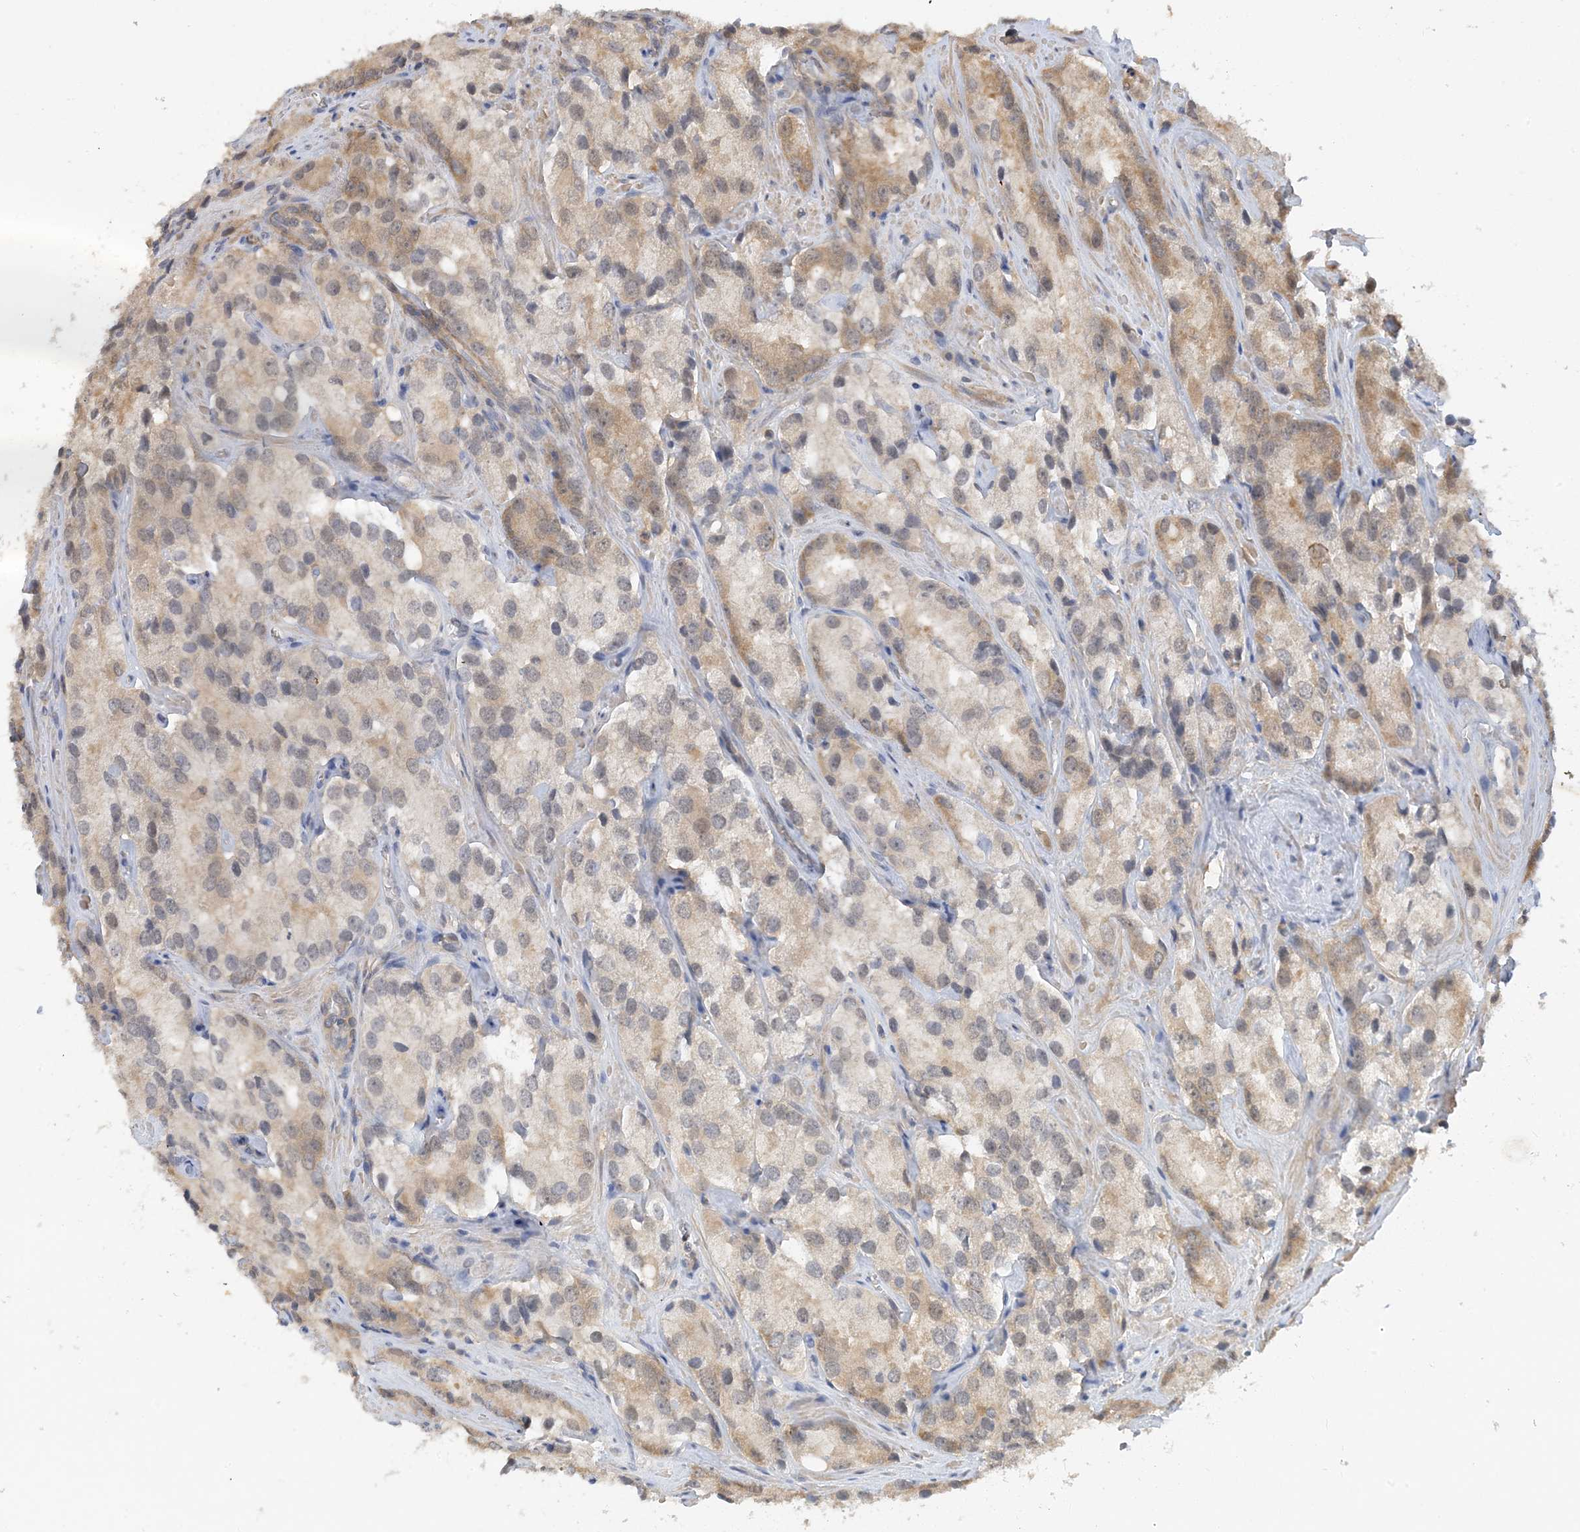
{"staining": {"intensity": "moderate", "quantity": "<25%", "location": "cytoplasmic/membranous"}, "tissue": "prostate cancer", "cell_type": "Tumor cells", "image_type": "cancer", "snomed": [{"axis": "morphology", "description": "Adenocarcinoma, High grade"}, {"axis": "topography", "description": "Prostate"}], "caption": "IHC (DAB (3,3'-diaminobenzidine)) staining of adenocarcinoma (high-grade) (prostate) demonstrates moderate cytoplasmic/membranous protein expression in approximately <25% of tumor cells. Nuclei are stained in blue.", "gene": "WDR26", "patient": {"sex": "male", "age": 66}}